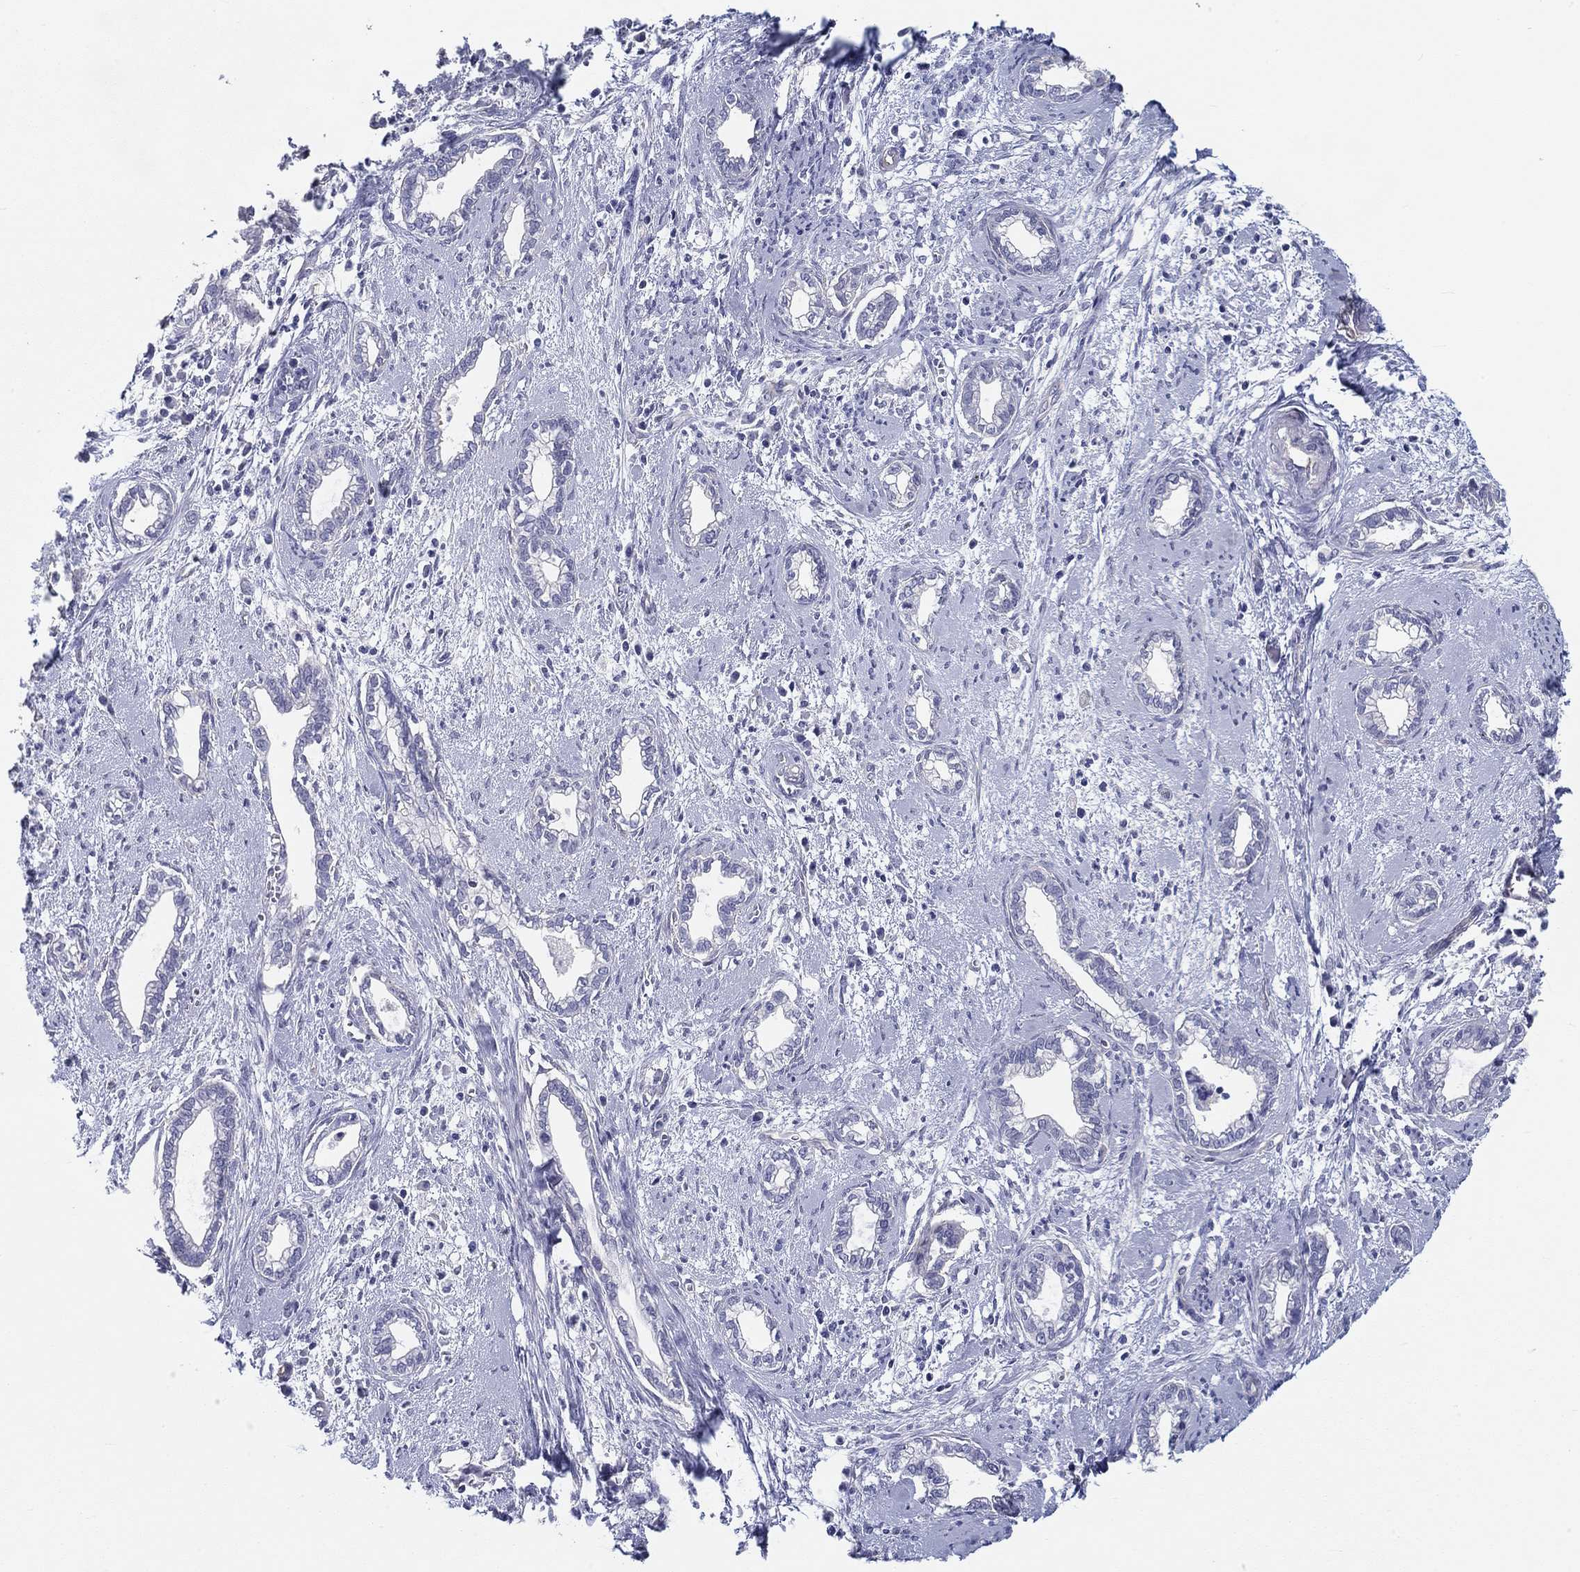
{"staining": {"intensity": "negative", "quantity": "none", "location": "none"}, "tissue": "cervical cancer", "cell_type": "Tumor cells", "image_type": "cancer", "snomed": [{"axis": "morphology", "description": "Adenocarcinoma, NOS"}, {"axis": "topography", "description": "Cervix"}], "caption": "The image reveals no significant staining in tumor cells of cervical cancer (adenocarcinoma).", "gene": "CRYGD", "patient": {"sex": "female", "age": 62}}